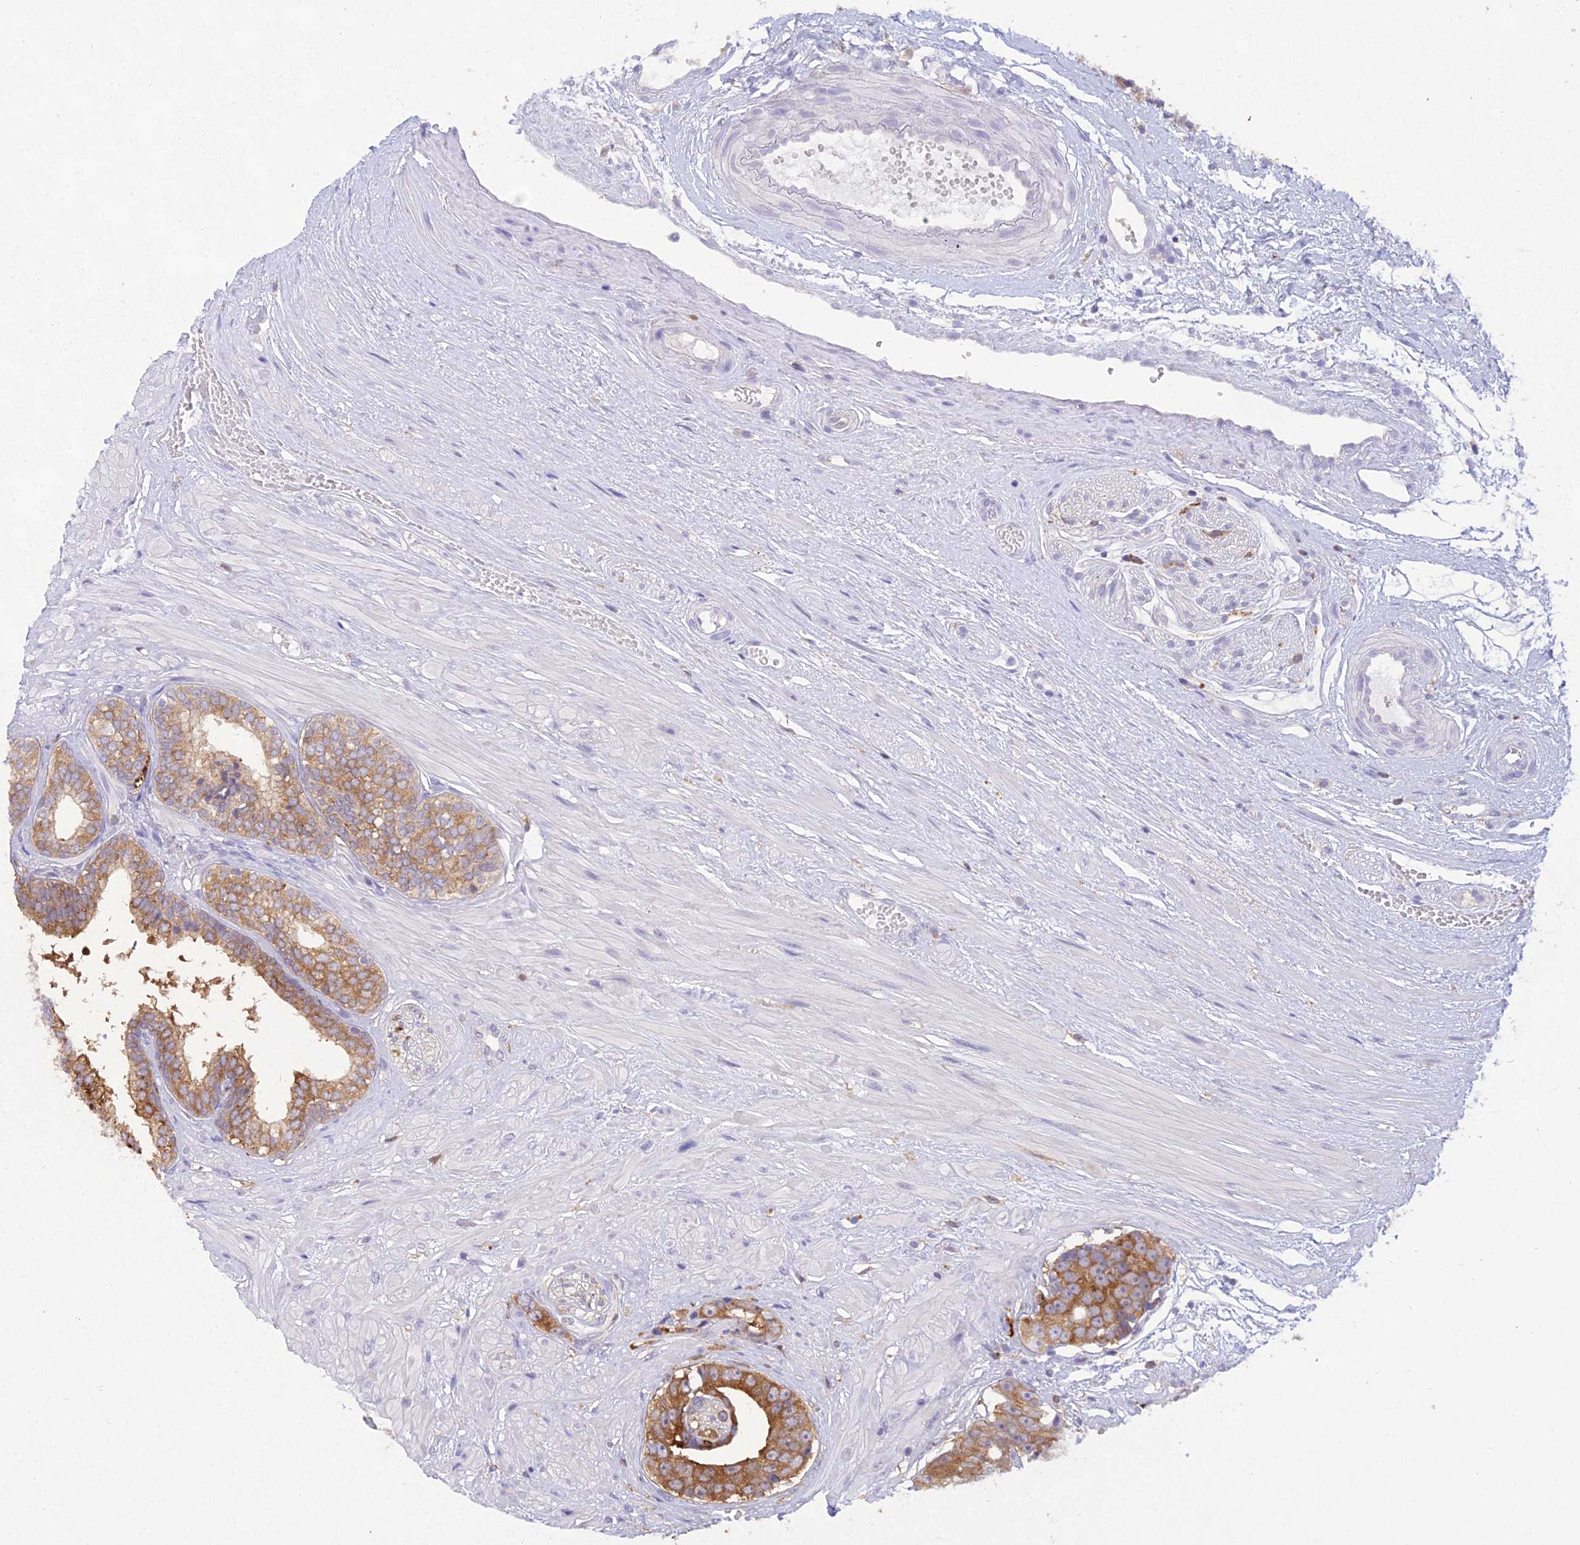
{"staining": {"intensity": "moderate", "quantity": ">75%", "location": "cytoplasmic/membranous"}, "tissue": "prostate cancer", "cell_type": "Tumor cells", "image_type": "cancer", "snomed": [{"axis": "morphology", "description": "Adenocarcinoma, High grade"}, {"axis": "topography", "description": "Prostate"}], "caption": "Prostate cancer (high-grade adenocarcinoma) was stained to show a protein in brown. There is medium levels of moderate cytoplasmic/membranous positivity in approximately >75% of tumor cells. (brown staining indicates protein expression, while blue staining denotes nuclei).", "gene": "UBE2G1", "patient": {"sex": "male", "age": 71}}